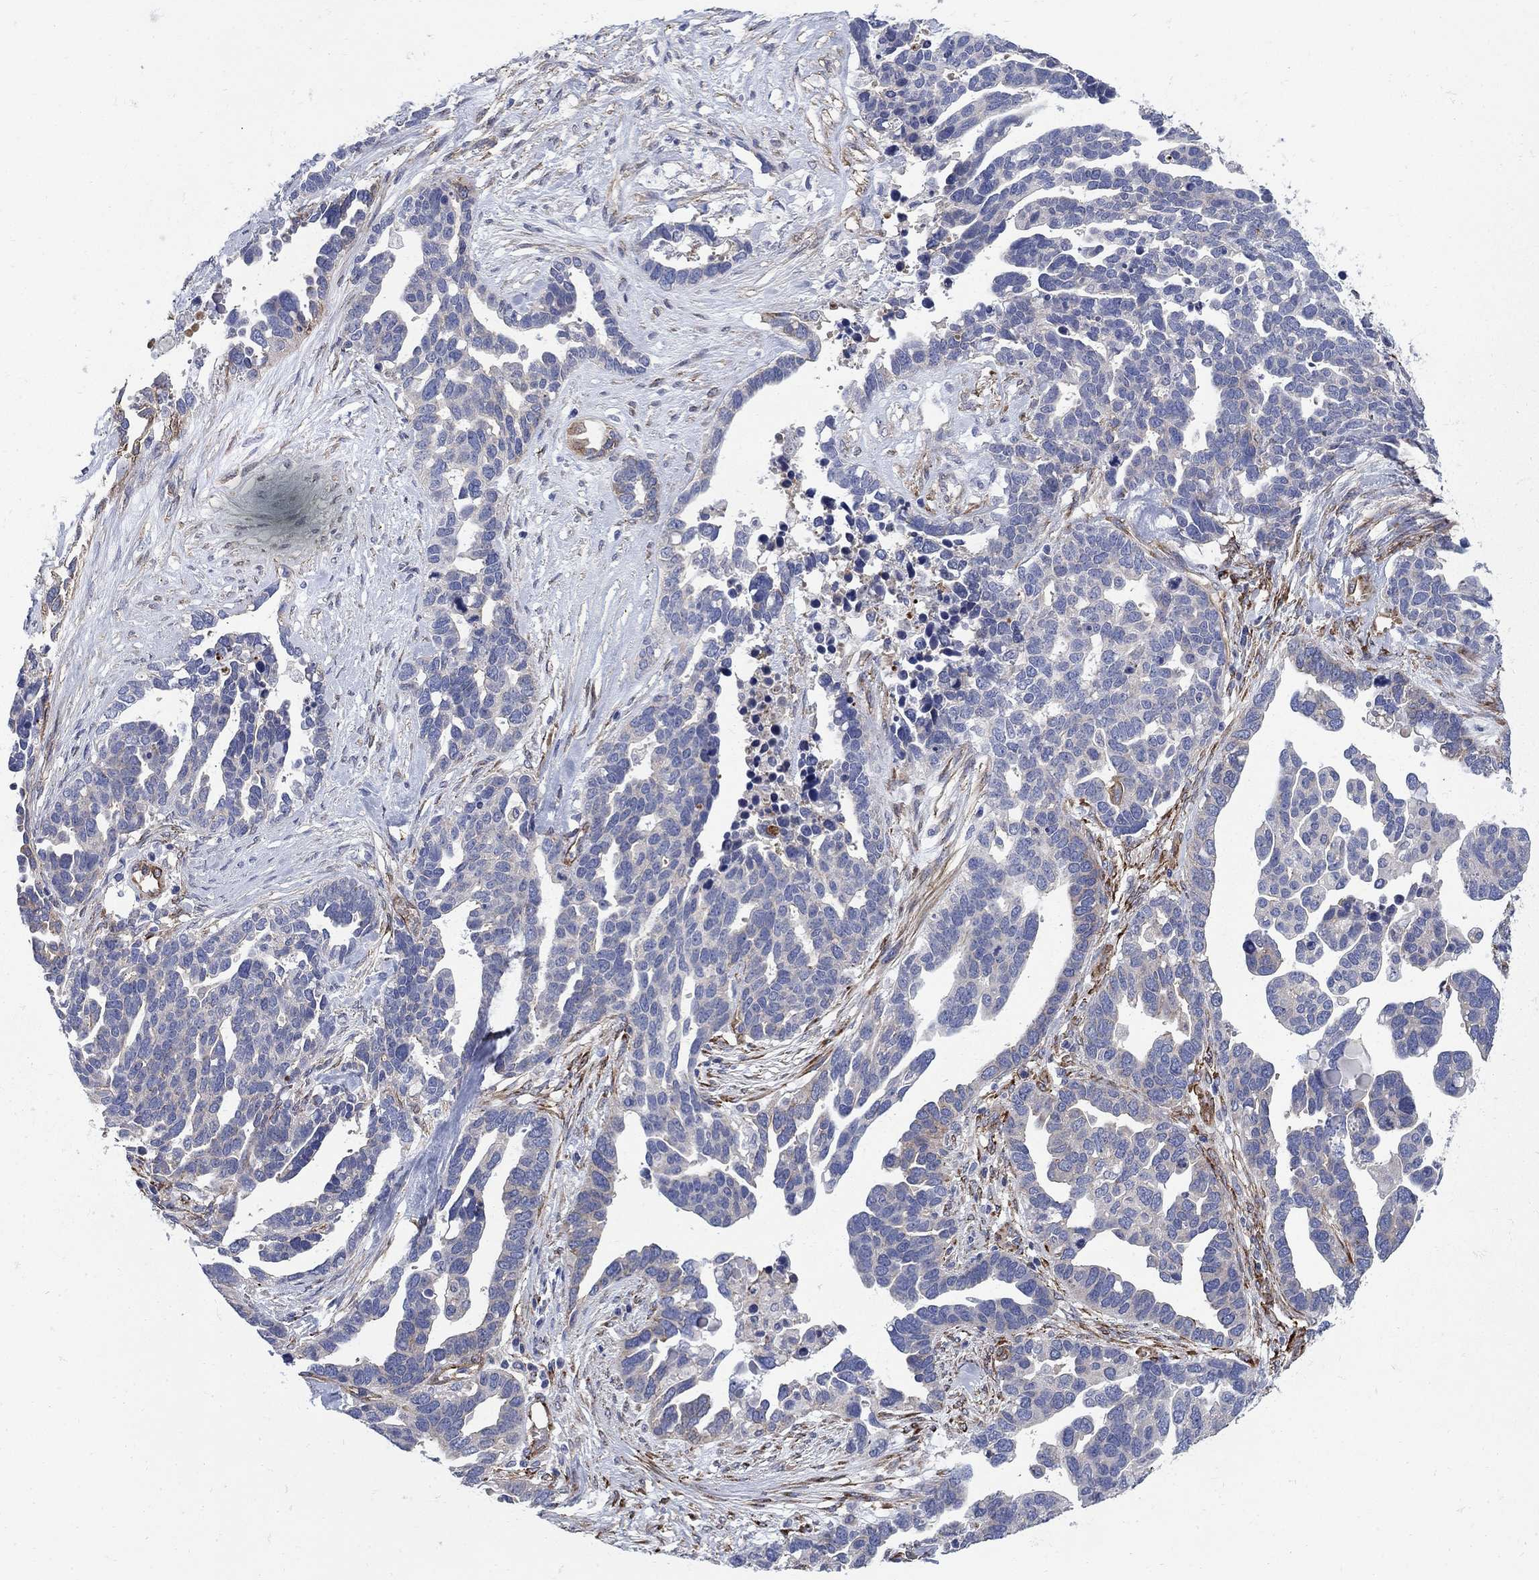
{"staining": {"intensity": "negative", "quantity": "none", "location": "none"}, "tissue": "ovarian cancer", "cell_type": "Tumor cells", "image_type": "cancer", "snomed": [{"axis": "morphology", "description": "Cystadenocarcinoma, serous, NOS"}, {"axis": "topography", "description": "Ovary"}], "caption": "The immunohistochemistry micrograph has no significant staining in tumor cells of serous cystadenocarcinoma (ovarian) tissue. The staining was performed using DAB (3,3'-diaminobenzidine) to visualize the protein expression in brown, while the nuclei were stained in blue with hematoxylin (Magnification: 20x).", "gene": "SEPTIN8", "patient": {"sex": "female", "age": 54}}